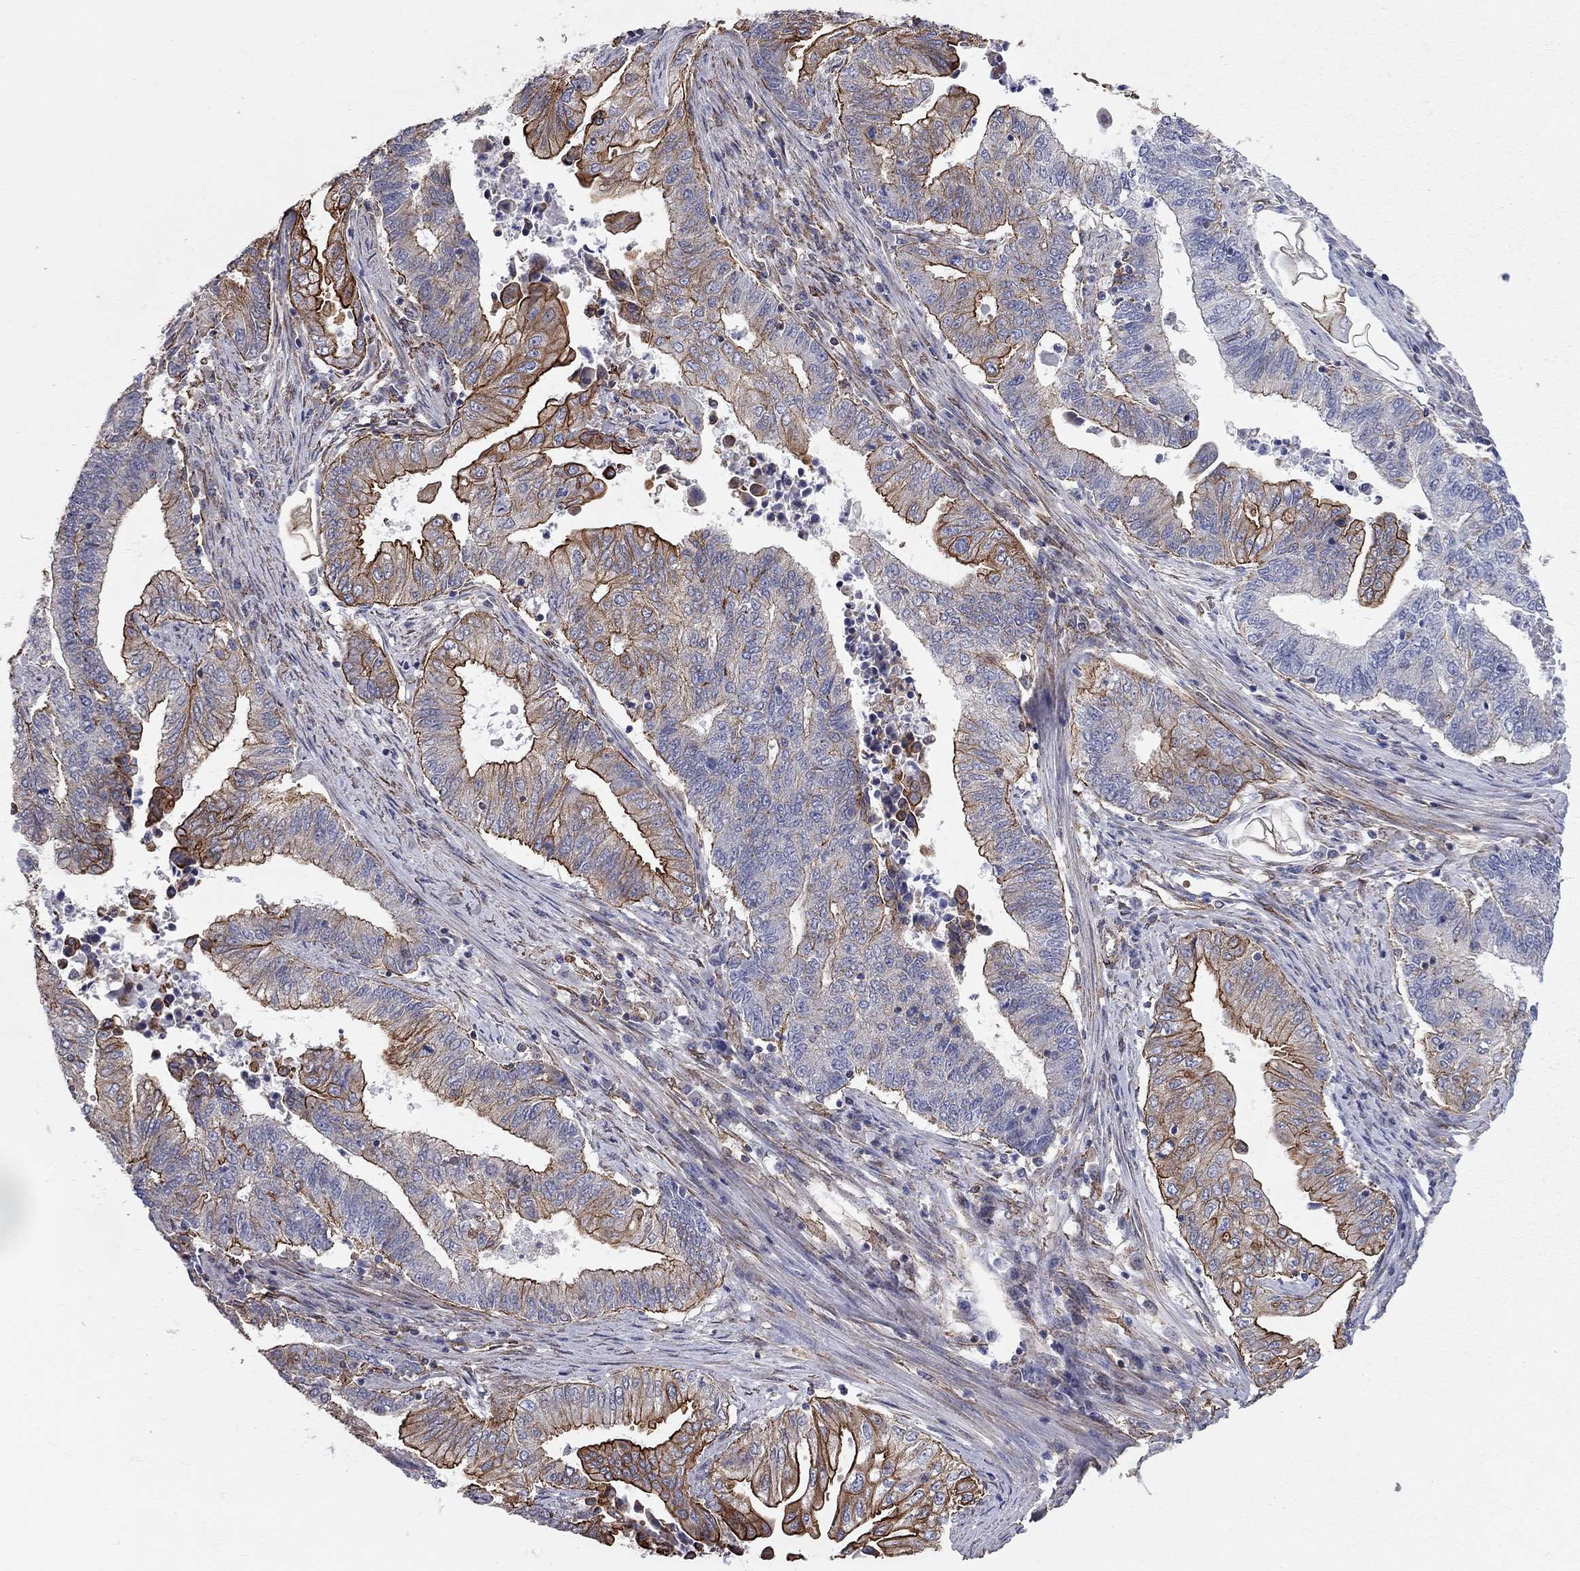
{"staining": {"intensity": "strong", "quantity": "25%-75%", "location": "cytoplasmic/membranous"}, "tissue": "endometrial cancer", "cell_type": "Tumor cells", "image_type": "cancer", "snomed": [{"axis": "morphology", "description": "Adenocarcinoma, NOS"}, {"axis": "topography", "description": "Uterus"}, {"axis": "topography", "description": "Endometrium"}], "caption": "Immunohistochemistry micrograph of adenocarcinoma (endometrial) stained for a protein (brown), which reveals high levels of strong cytoplasmic/membranous staining in approximately 25%-75% of tumor cells.", "gene": "BICDL2", "patient": {"sex": "female", "age": 54}}